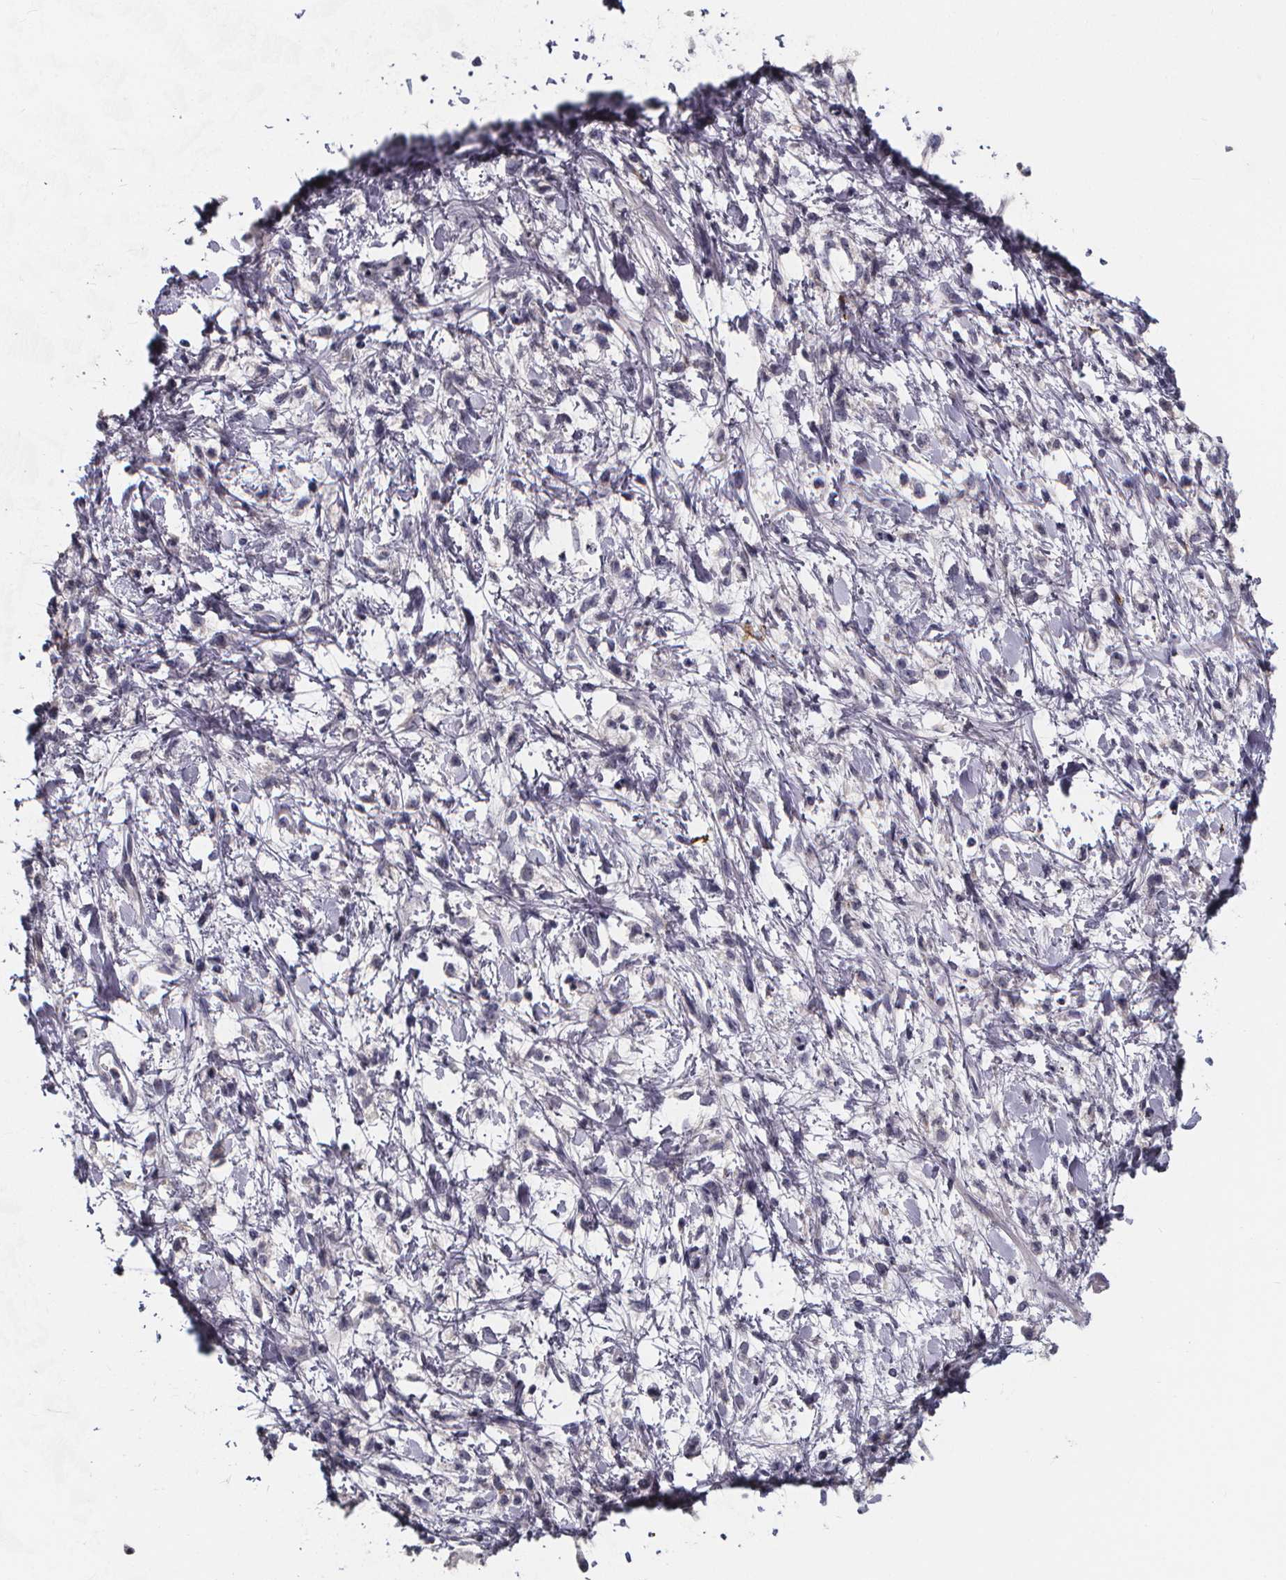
{"staining": {"intensity": "negative", "quantity": "none", "location": "none"}, "tissue": "stomach cancer", "cell_type": "Tumor cells", "image_type": "cancer", "snomed": [{"axis": "morphology", "description": "Adenocarcinoma, NOS"}, {"axis": "topography", "description": "Stomach"}], "caption": "Immunohistochemistry histopathology image of human stomach cancer stained for a protein (brown), which demonstrates no positivity in tumor cells. The staining was performed using DAB (3,3'-diaminobenzidine) to visualize the protein expression in brown, while the nuclei were stained in blue with hematoxylin (Magnification: 20x).", "gene": "AGT", "patient": {"sex": "female", "age": 60}}